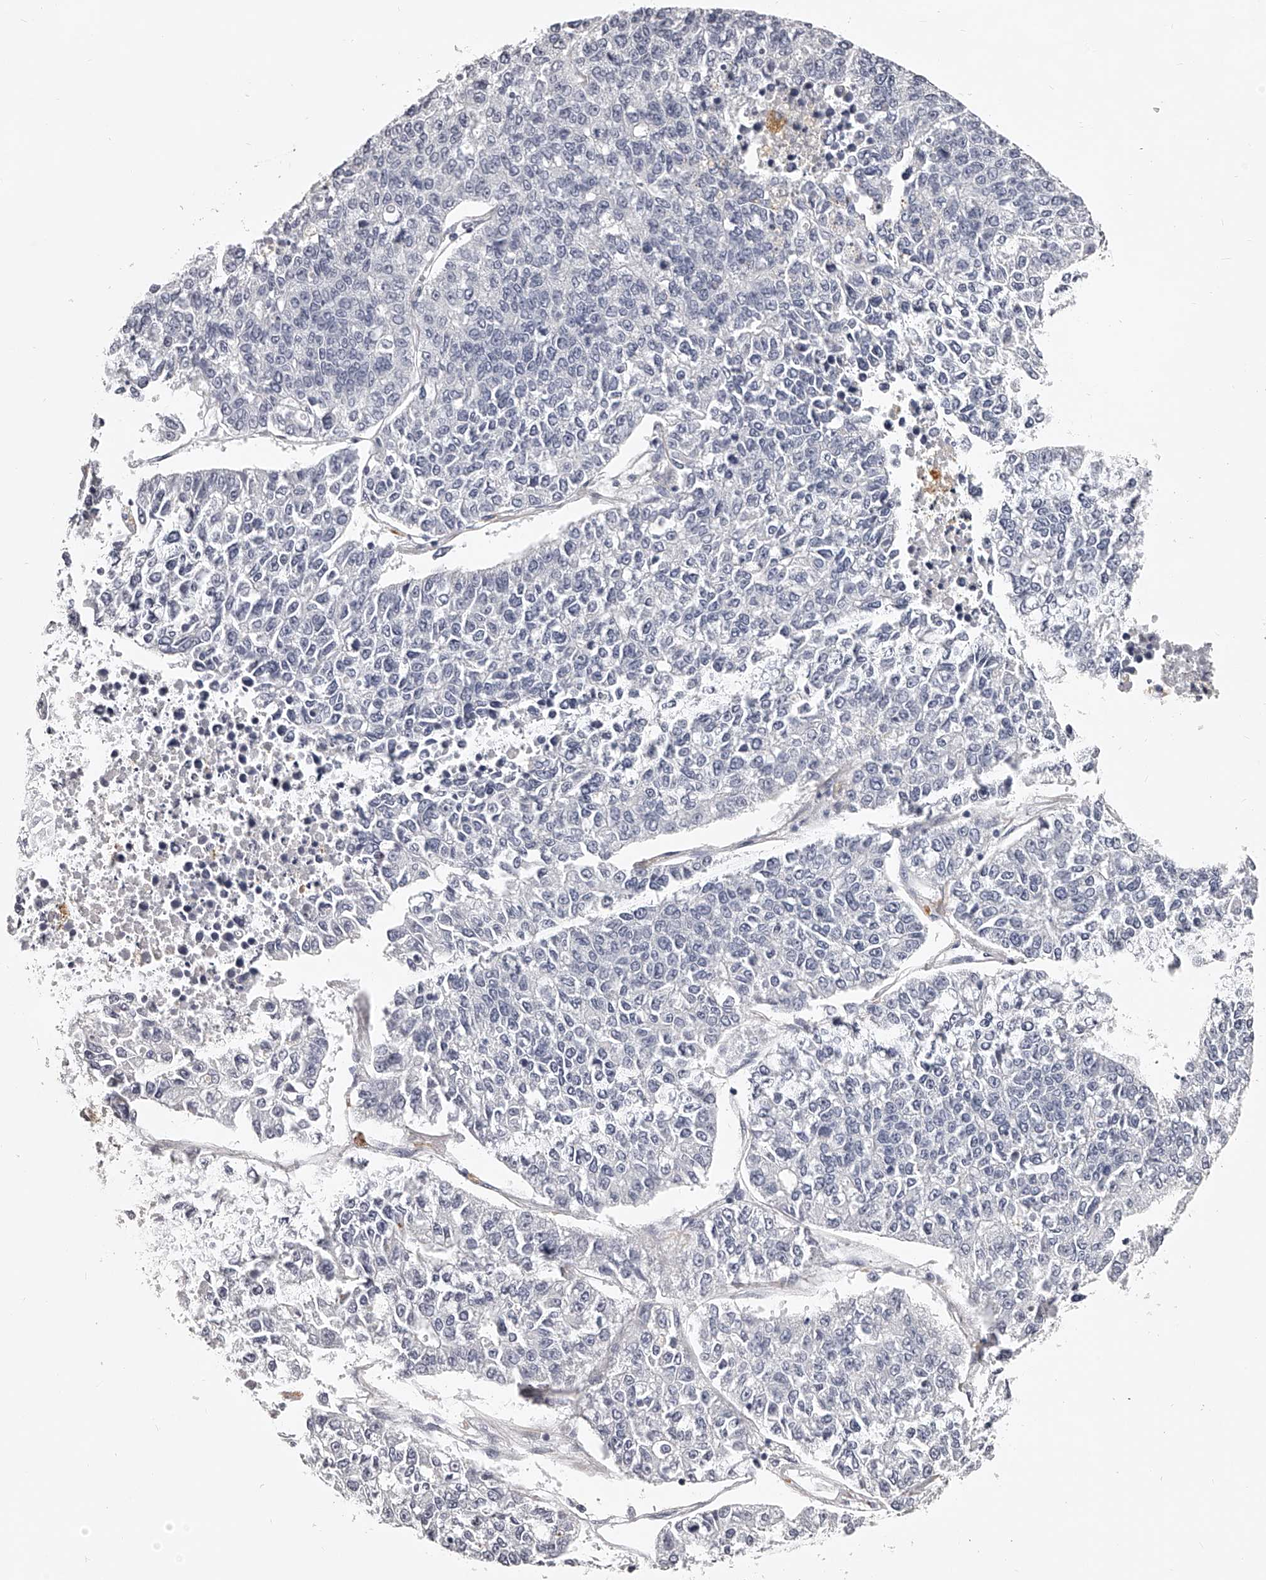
{"staining": {"intensity": "negative", "quantity": "none", "location": "none"}, "tissue": "lung cancer", "cell_type": "Tumor cells", "image_type": "cancer", "snomed": [{"axis": "morphology", "description": "Adenocarcinoma, NOS"}, {"axis": "topography", "description": "Lung"}], "caption": "The photomicrograph exhibits no staining of tumor cells in lung cancer. The staining was performed using DAB (3,3'-diaminobenzidine) to visualize the protein expression in brown, while the nuclei were stained in blue with hematoxylin (Magnification: 20x).", "gene": "DMRT1", "patient": {"sex": "male", "age": 49}}